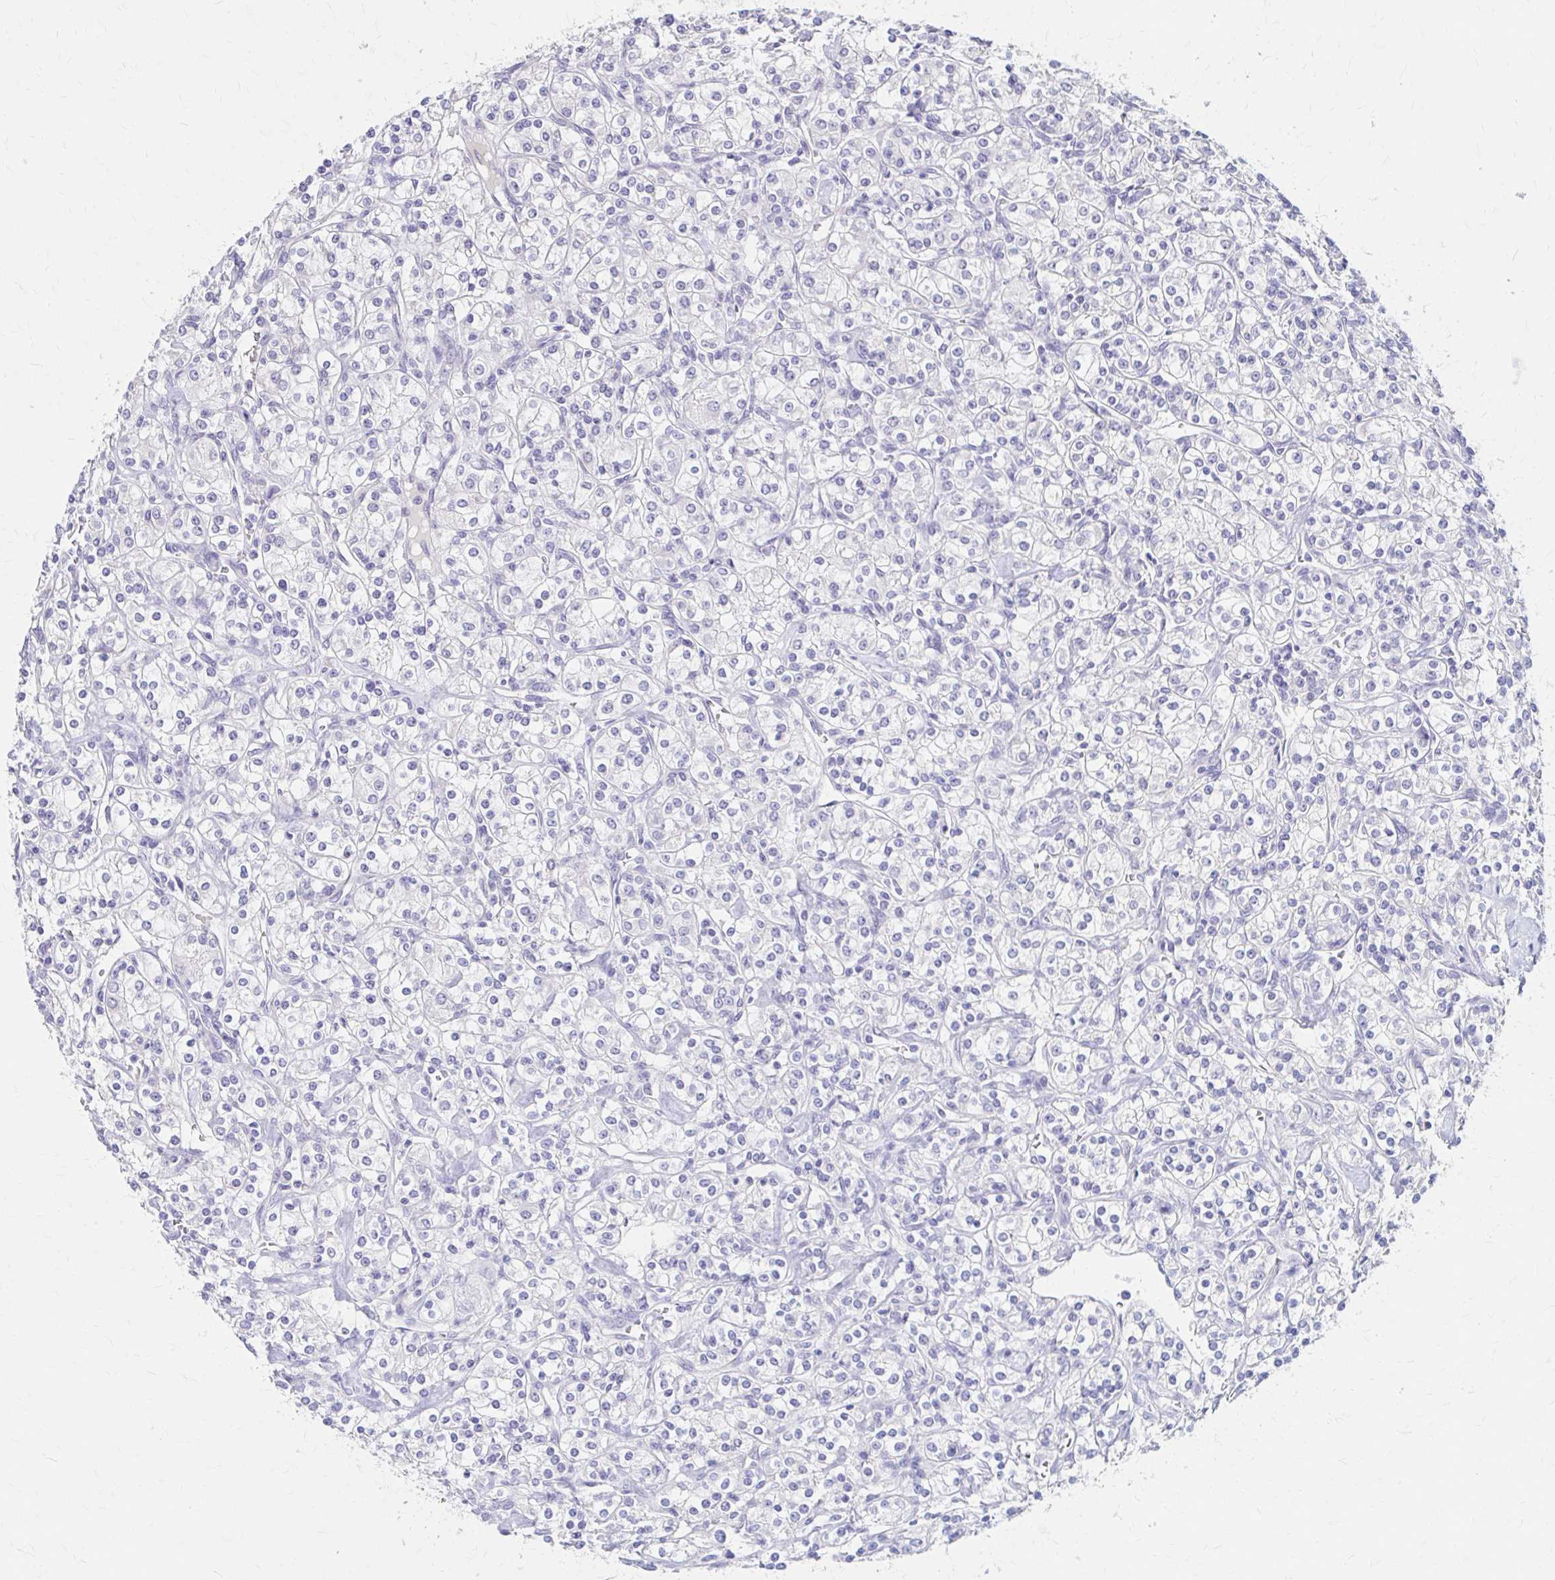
{"staining": {"intensity": "negative", "quantity": "none", "location": "none"}, "tissue": "renal cancer", "cell_type": "Tumor cells", "image_type": "cancer", "snomed": [{"axis": "morphology", "description": "Adenocarcinoma, NOS"}, {"axis": "topography", "description": "Kidney"}], "caption": "Histopathology image shows no significant protein staining in tumor cells of renal cancer. (Brightfield microscopy of DAB (3,3'-diaminobenzidine) immunohistochemistry (IHC) at high magnification).", "gene": "AZGP1", "patient": {"sex": "male", "age": 77}}